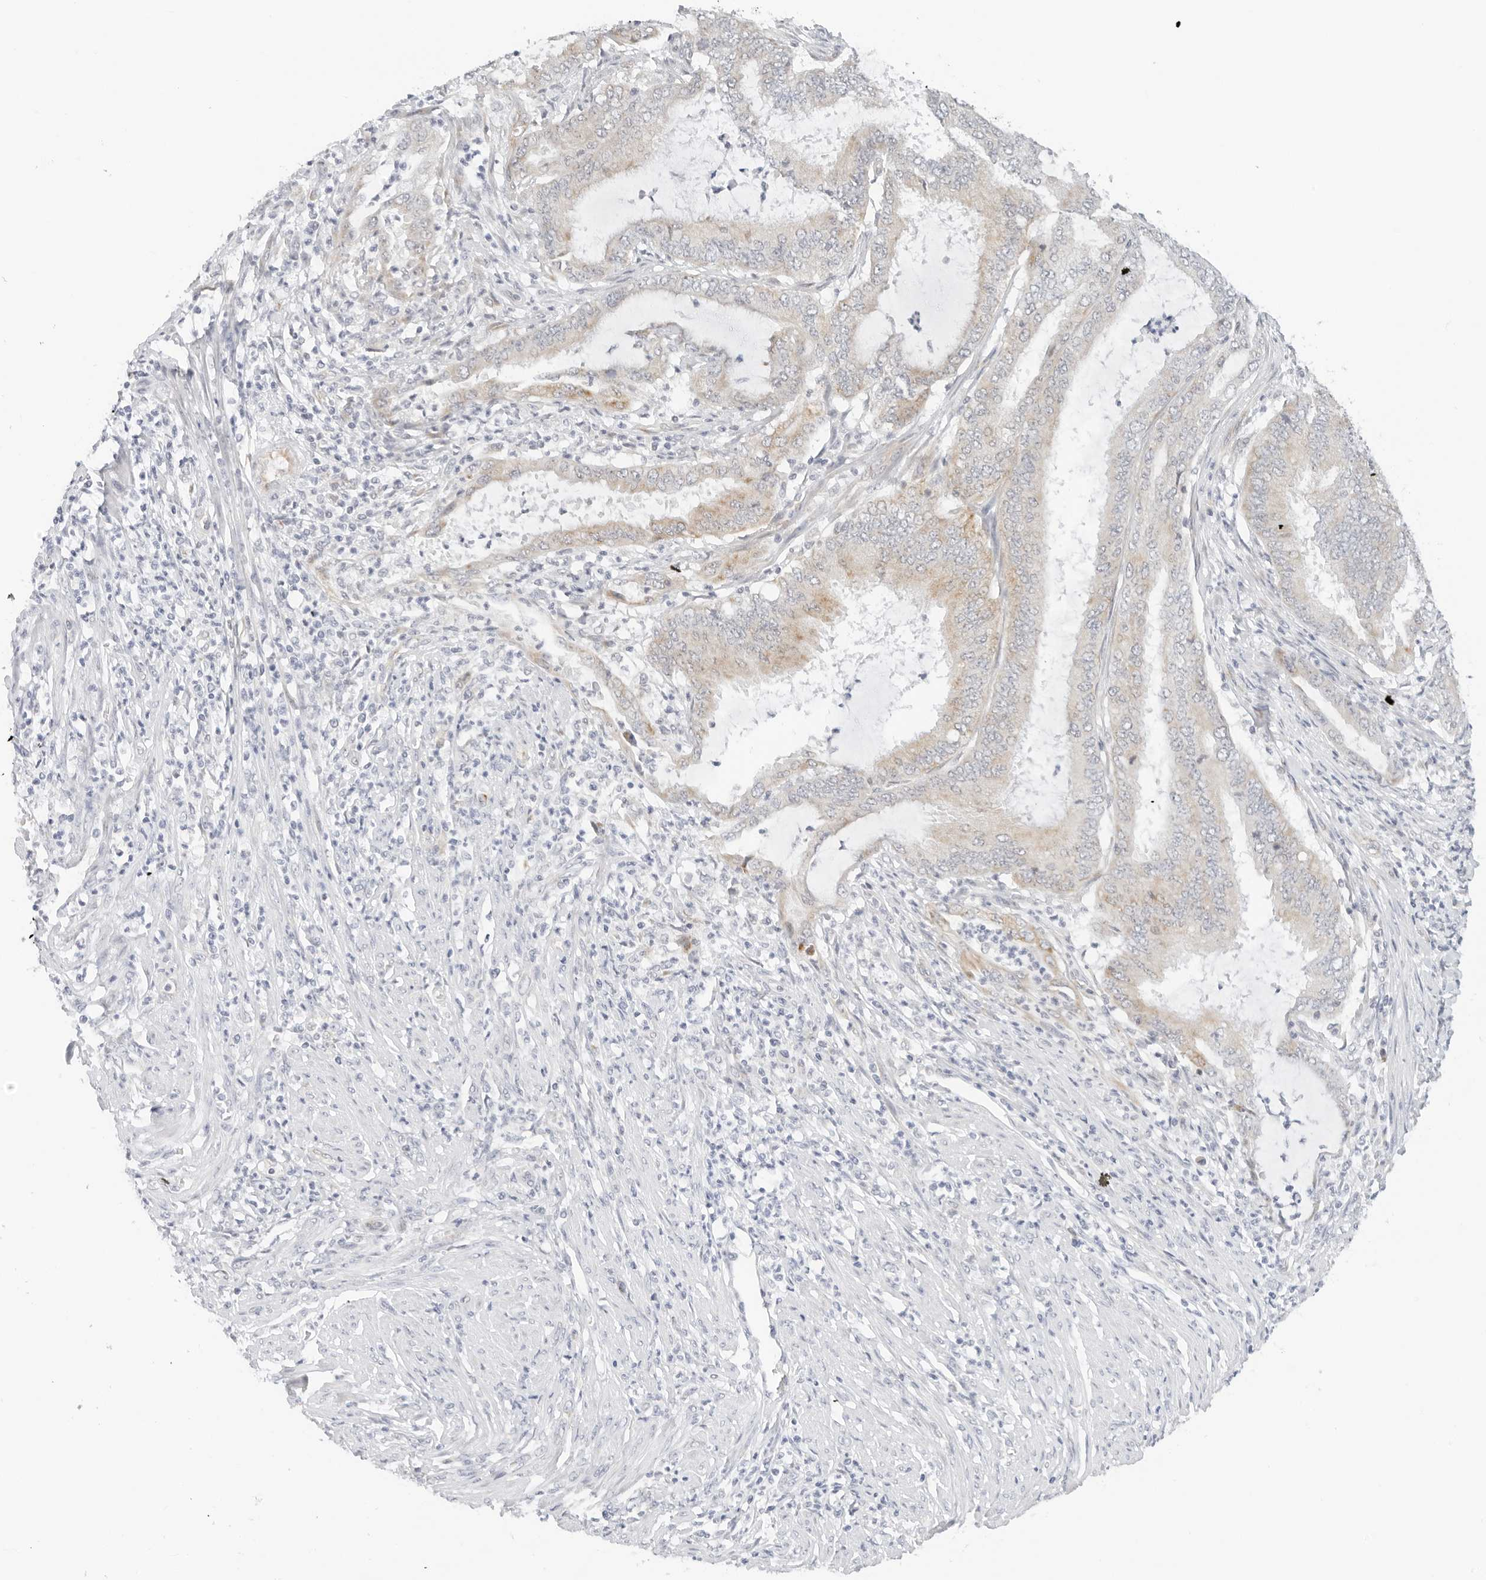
{"staining": {"intensity": "weak", "quantity": "<25%", "location": "cytoplasmic/membranous"}, "tissue": "endometrial cancer", "cell_type": "Tumor cells", "image_type": "cancer", "snomed": [{"axis": "morphology", "description": "Adenocarcinoma, NOS"}, {"axis": "topography", "description": "Endometrium"}], "caption": "Endometrial cancer (adenocarcinoma) stained for a protein using IHC exhibits no expression tumor cells.", "gene": "RC3H1", "patient": {"sex": "female", "age": 51}}